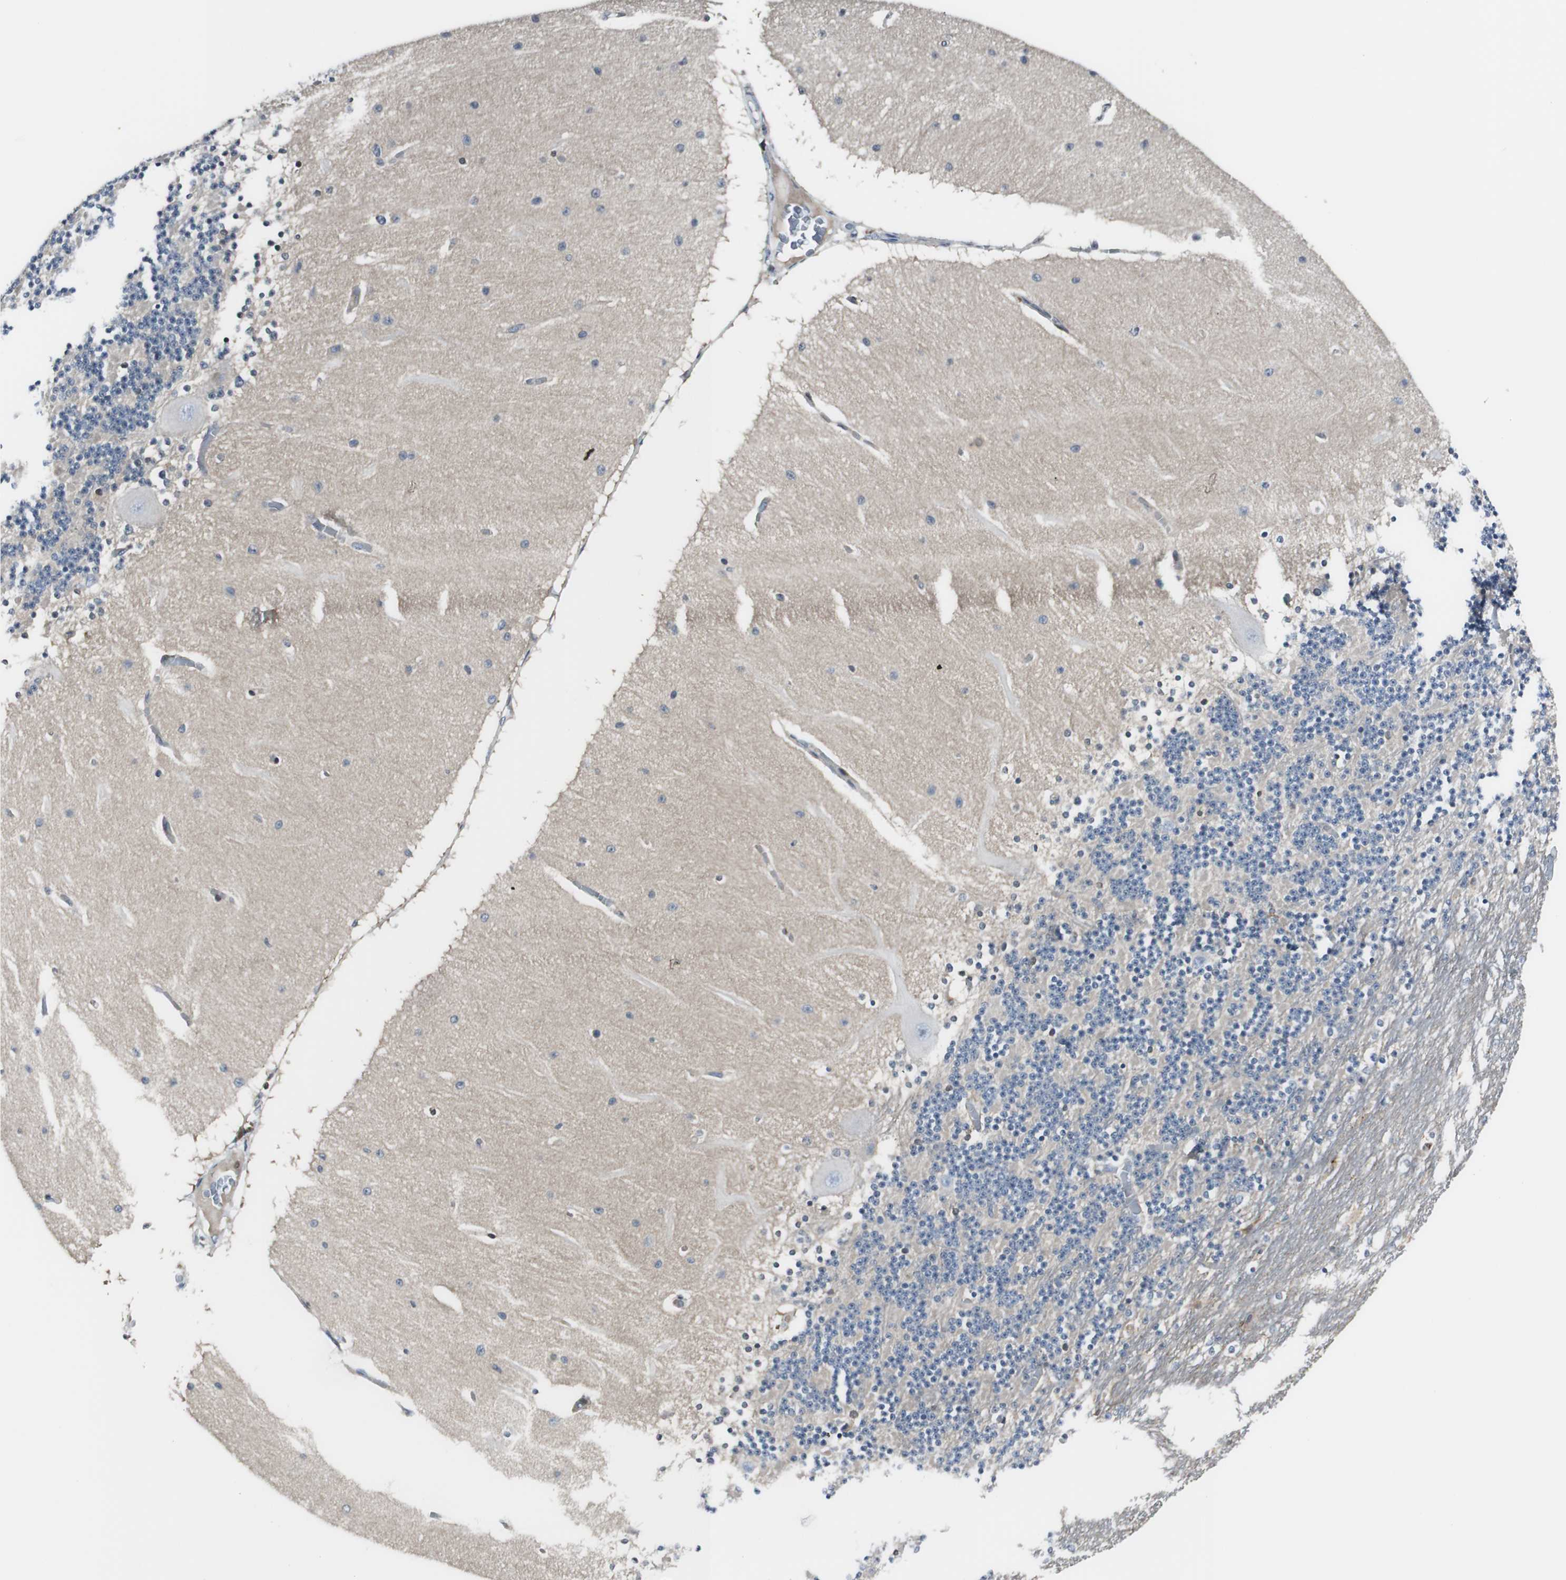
{"staining": {"intensity": "negative", "quantity": "none", "location": "none"}, "tissue": "cerebellum", "cell_type": "Cells in granular layer", "image_type": "normal", "snomed": [{"axis": "morphology", "description": "Normal tissue, NOS"}, {"axis": "topography", "description": "Cerebellum"}], "caption": "The image shows no significant expression in cells in granular layer of cerebellum. Nuclei are stained in blue.", "gene": "SLC9A3R1", "patient": {"sex": "female", "age": 54}}